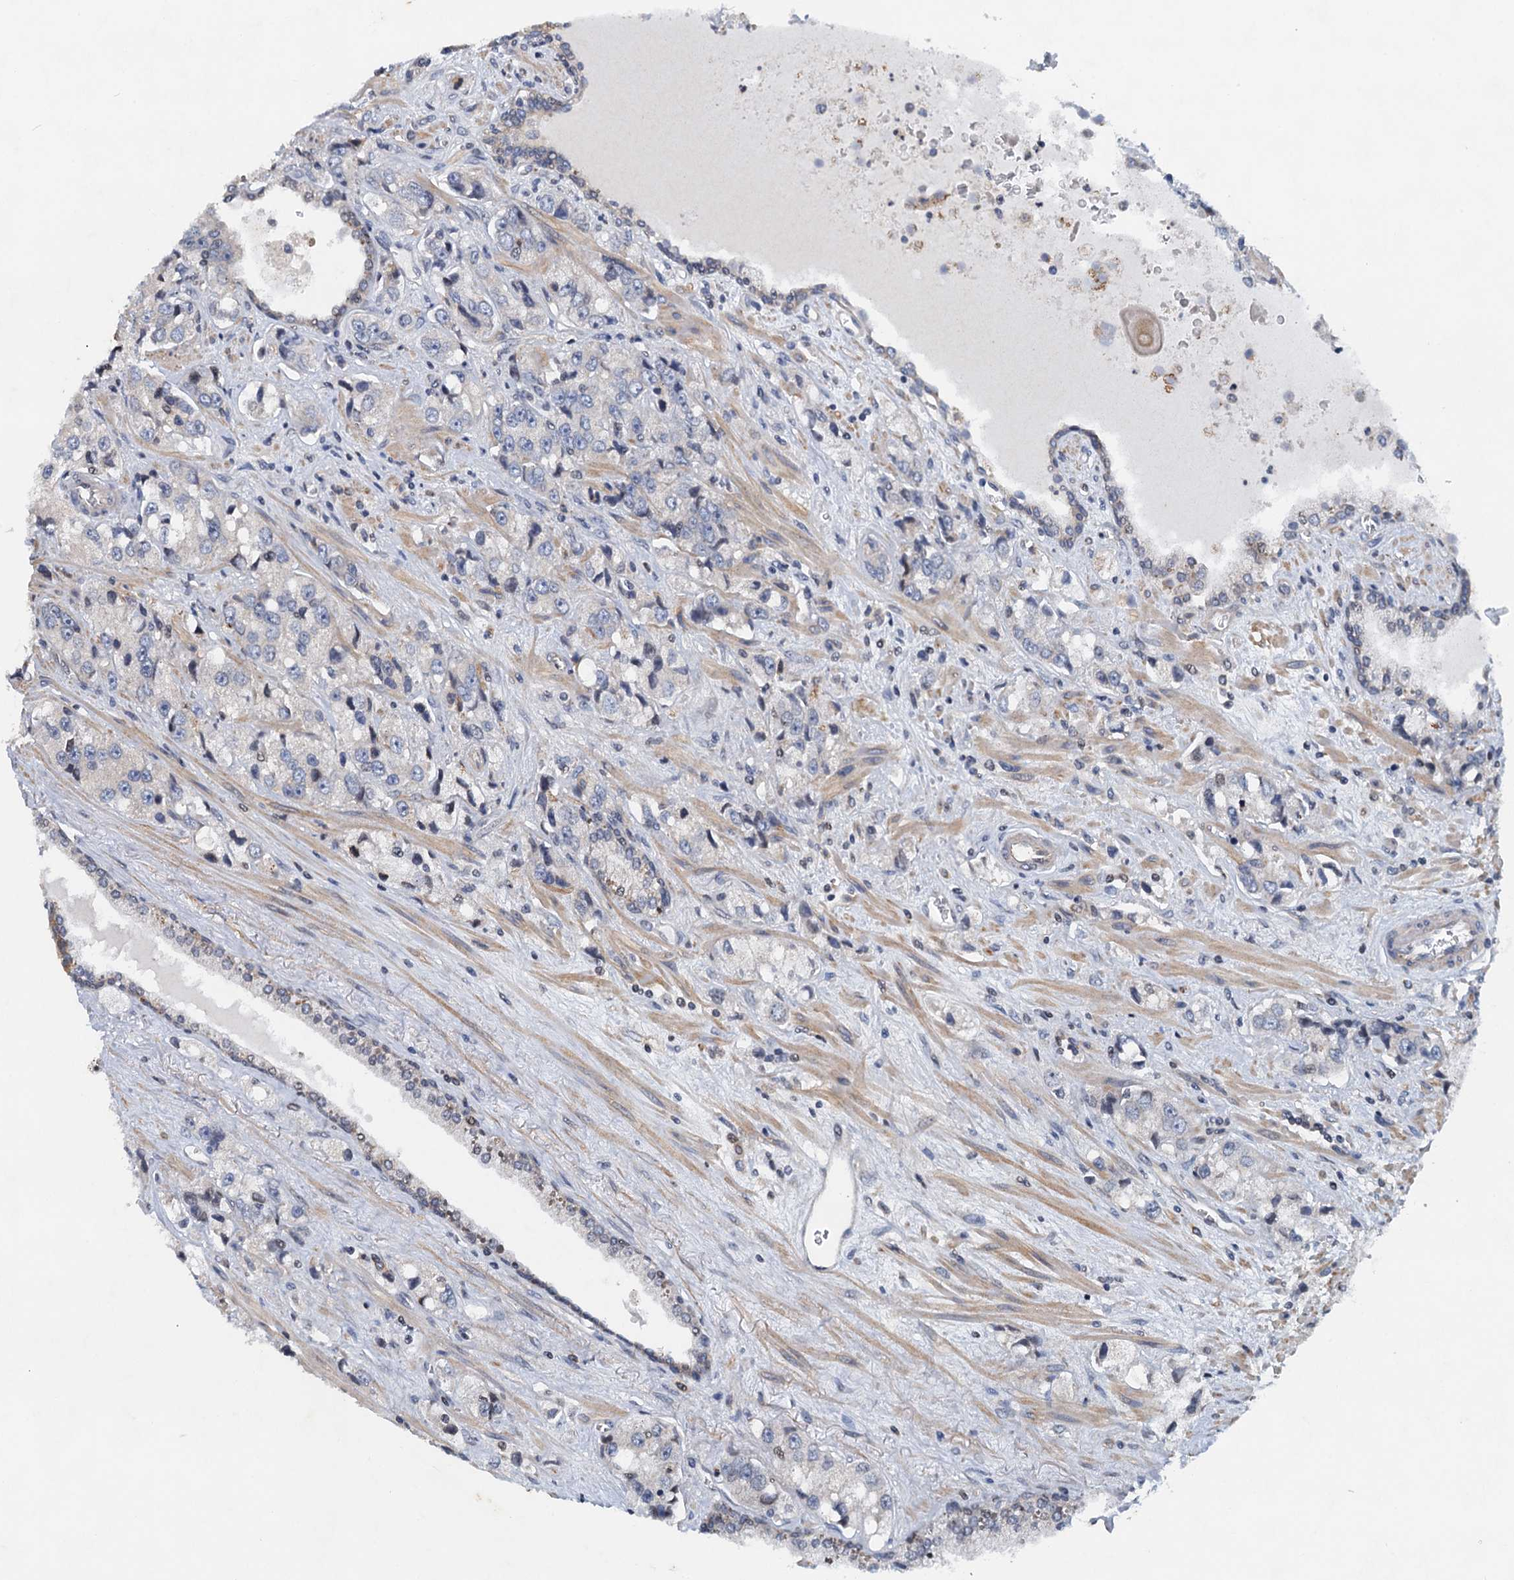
{"staining": {"intensity": "negative", "quantity": "none", "location": "none"}, "tissue": "prostate cancer", "cell_type": "Tumor cells", "image_type": "cancer", "snomed": [{"axis": "morphology", "description": "Adenocarcinoma, High grade"}, {"axis": "topography", "description": "Prostate"}], "caption": "Immunohistochemistry (IHC) photomicrograph of neoplastic tissue: human high-grade adenocarcinoma (prostate) stained with DAB shows no significant protein staining in tumor cells.", "gene": "NBEA", "patient": {"sex": "male", "age": 74}}